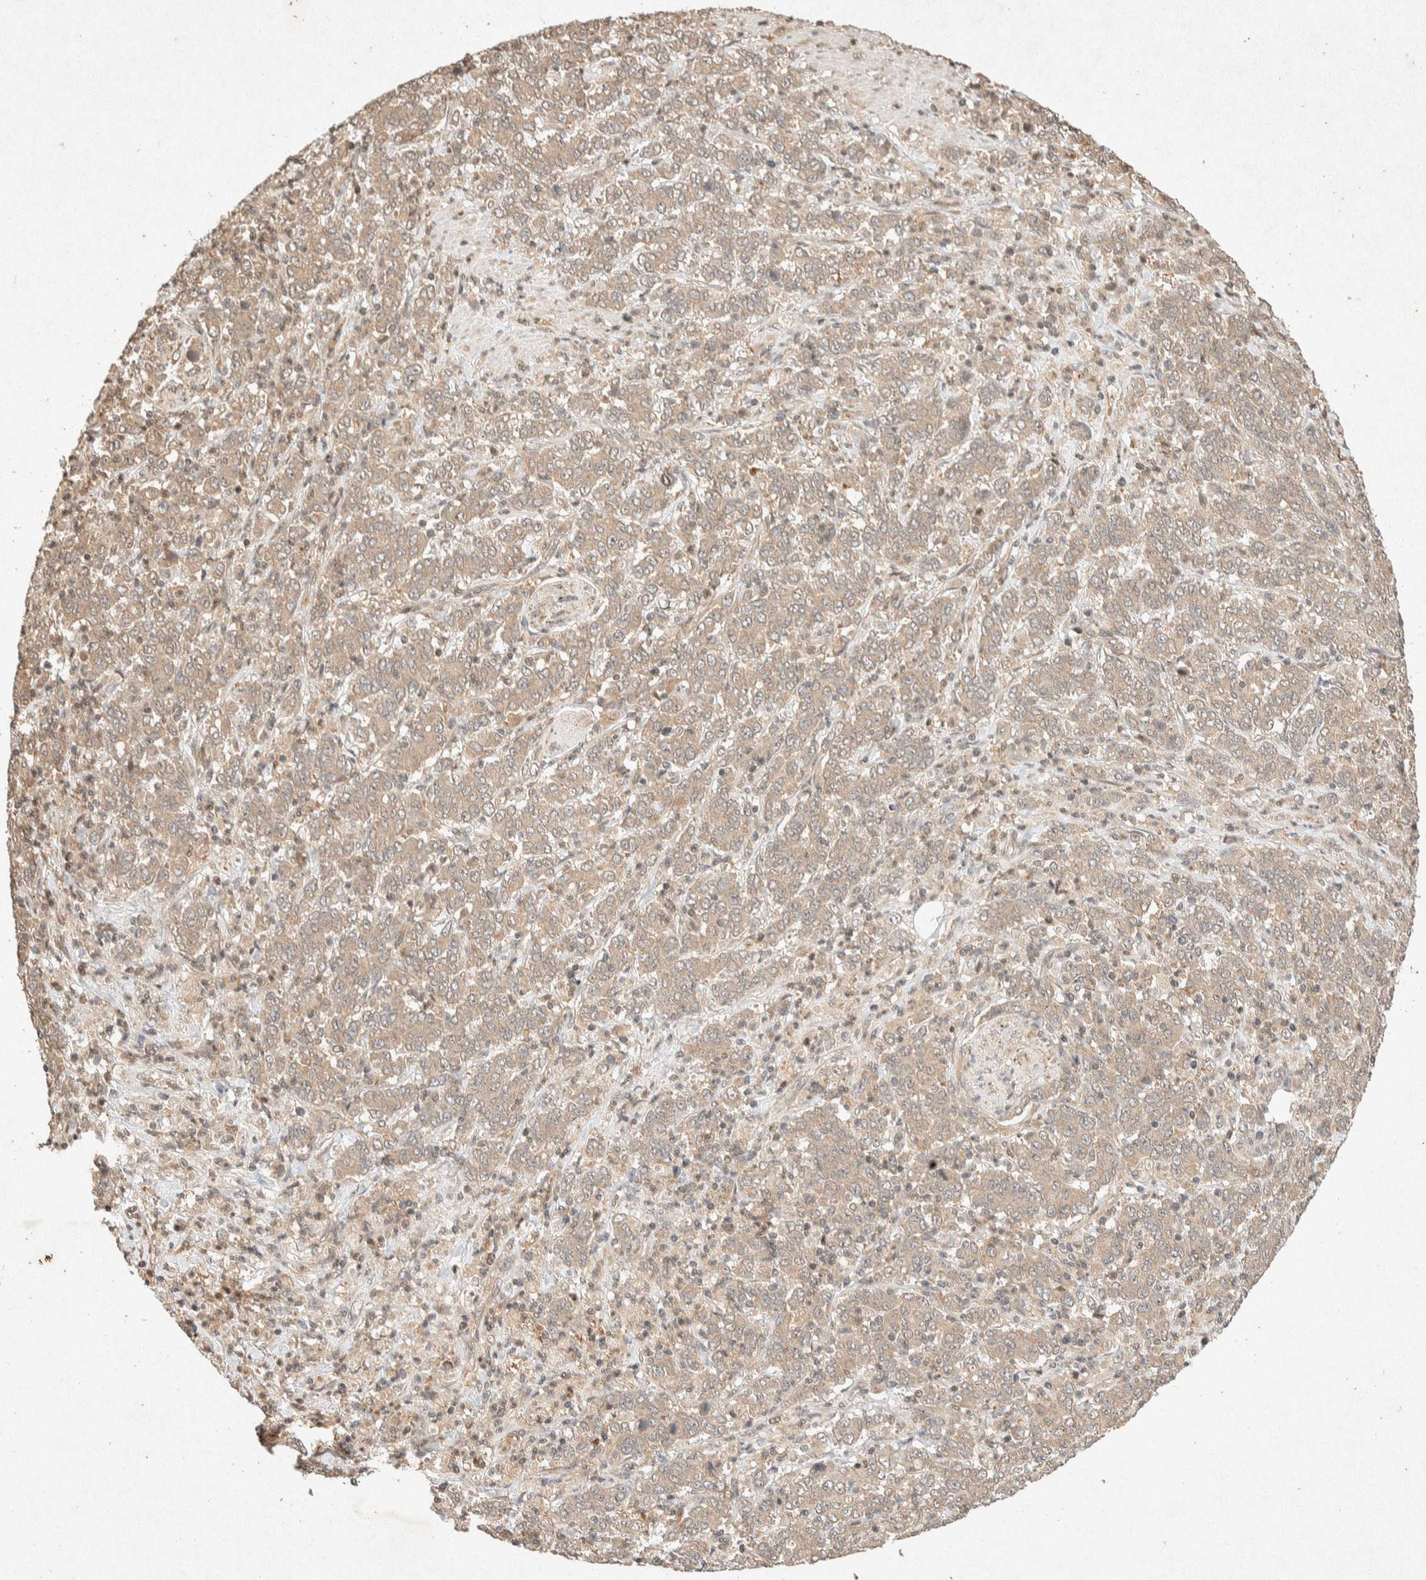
{"staining": {"intensity": "weak", "quantity": ">75%", "location": "cytoplasmic/membranous"}, "tissue": "stomach cancer", "cell_type": "Tumor cells", "image_type": "cancer", "snomed": [{"axis": "morphology", "description": "Adenocarcinoma, NOS"}, {"axis": "topography", "description": "Stomach, lower"}], "caption": "Adenocarcinoma (stomach) stained with a protein marker exhibits weak staining in tumor cells.", "gene": "THRA", "patient": {"sex": "female", "age": 71}}